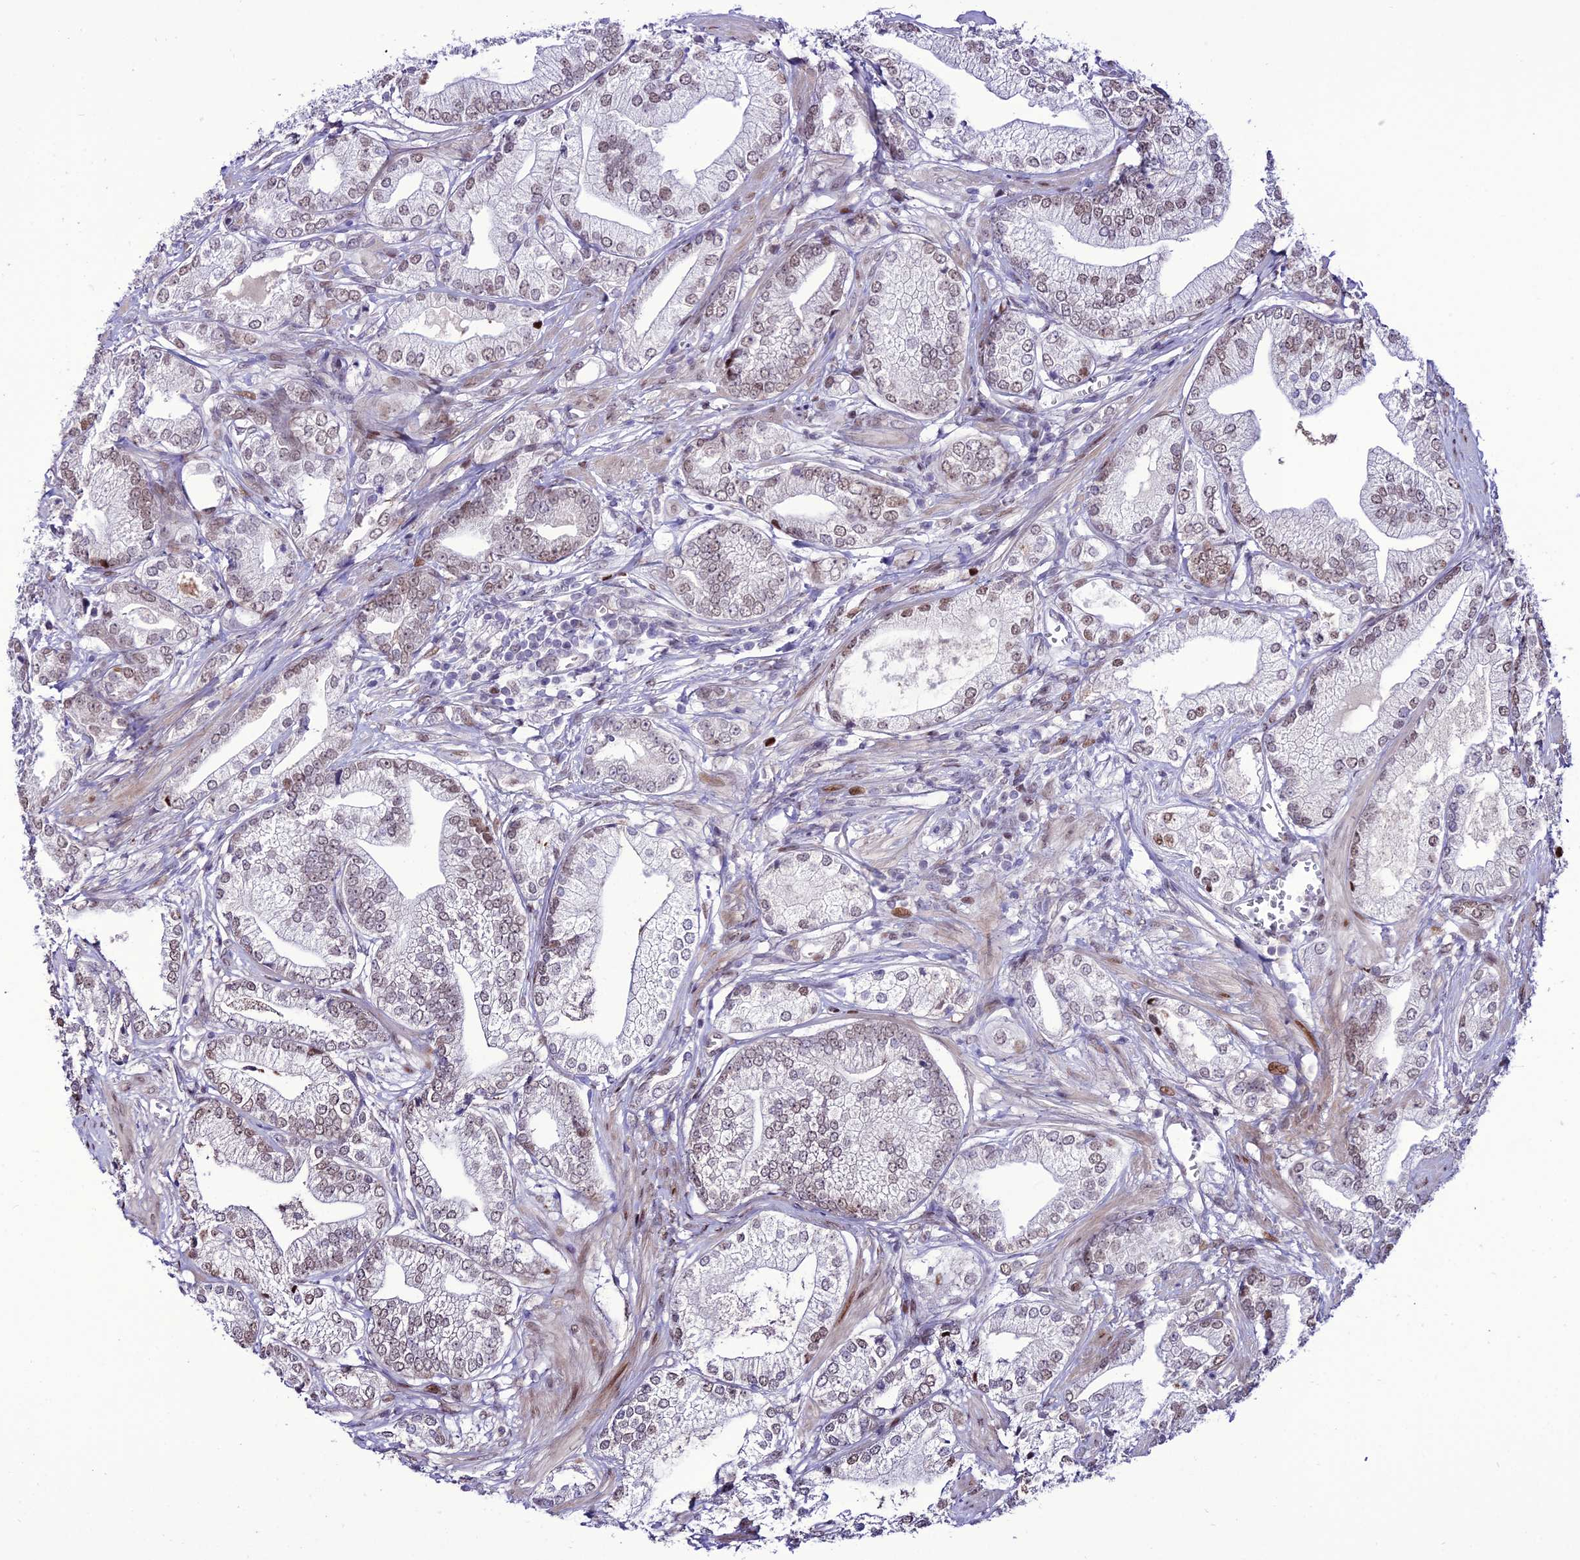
{"staining": {"intensity": "weak", "quantity": "25%-75%", "location": "nuclear"}, "tissue": "prostate cancer", "cell_type": "Tumor cells", "image_type": "cancer", "snomed": [{"axis": "morphology", "description": "Adenocarcinoma, High grade"}, {"axis": "topography", "description": "Prostate"}], "caption": "Protein staining of prostate cancer tissue displays weak nuclear staining in approximately 25%-75% of tumor cells.", "gene": "ZNF707", "patient": {"sex": "male", "age": 50}}